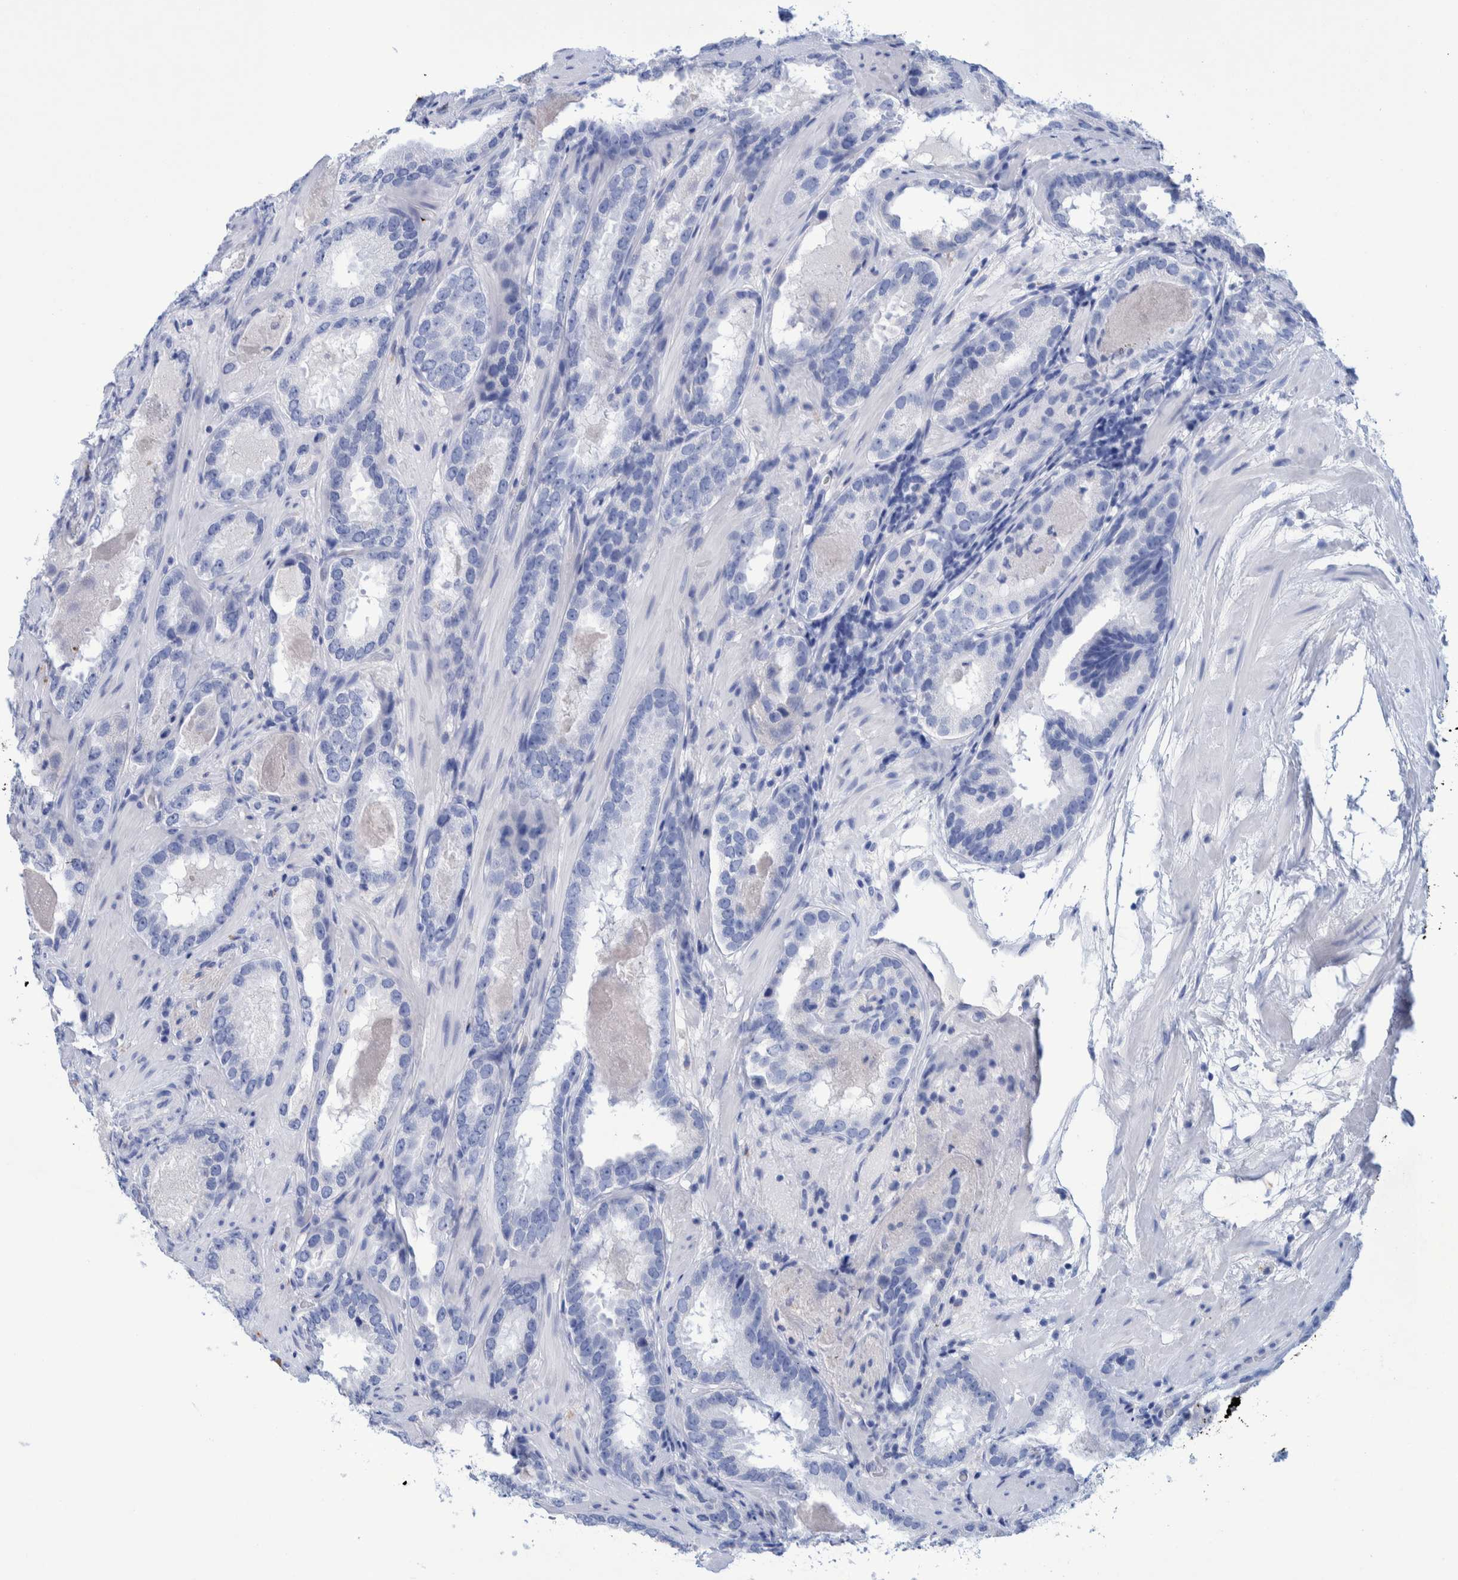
{"staining": {"intensity": "negative", "quantity": "none", "location": "none"}, "tissue": "prostate cancer", "cell_type": "Tumor cells", "image_type": "cancer", "snomed": [{"axis": "morphology", "description": "Adenocarcinoma, Low grade"}, {"axis": "topography", "description": "Prostate"}], "caption": "High magnification brightfield microscopy of adenocarcinoma (low-grade) (prostate) stained with DAB (brown) and counterstained with hematoxylin (blue): tumor cells show no significant expression.", "gene": "PERP", "patient": {"sex": "male", "age": 51}}